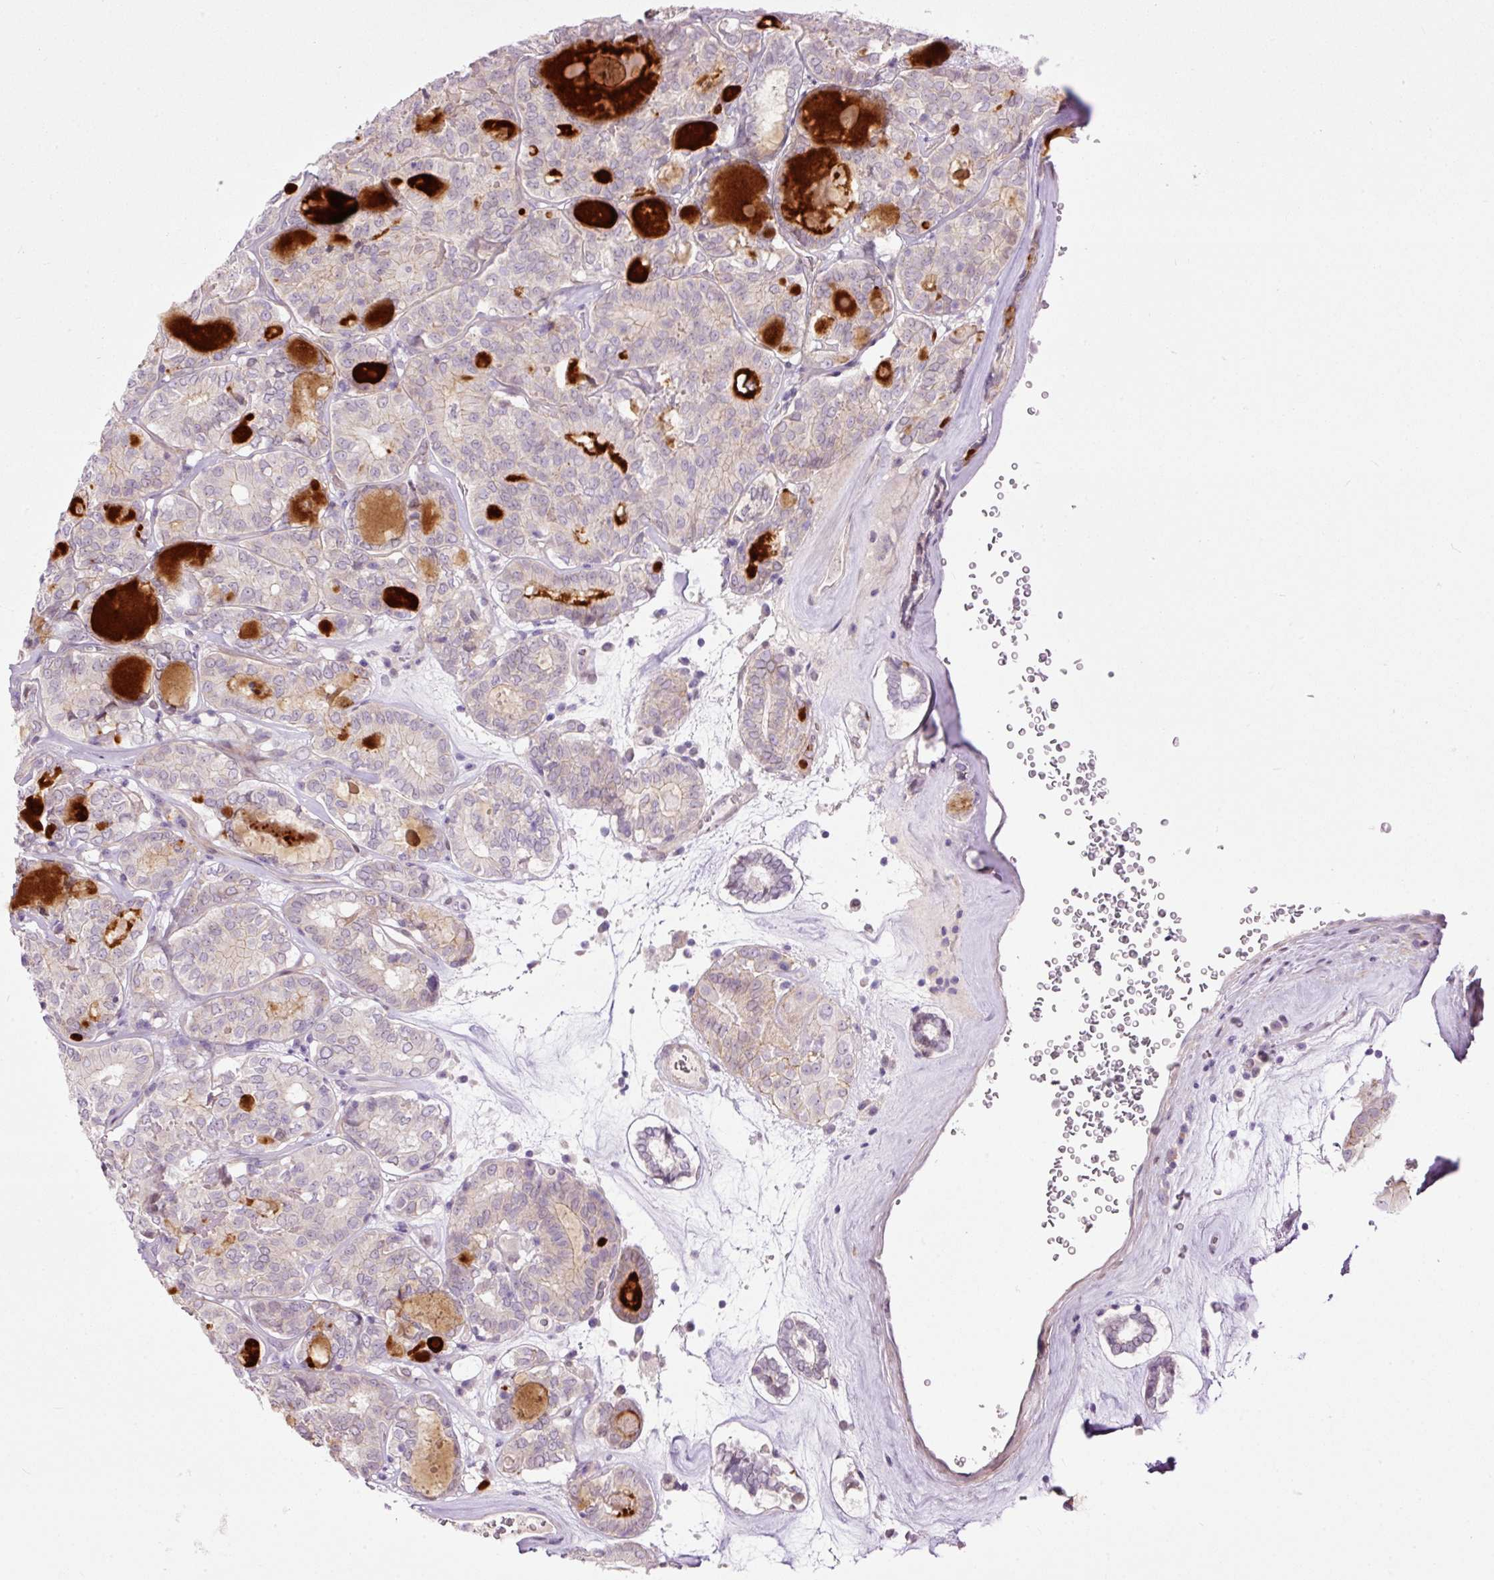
{"staining": {"intensity": "negative", "quantity": "none", "location": "none"}, "tissue": "thyroid cancer", "cell_type": "Tumor cells", "image_type": "cancer", "snomed": [{"axis": "morphology", "description": "Papillary adenocarcinoma, NOS"}, {"axis": "topography", "description": "Thyroid gland"}], "caption": "Tumor cells are negative for protein expression in human thyroid cancer. Nuclei are stained in blue.", "gene": "FCRL4", "patient": {"sex": "female", "age": 72}}